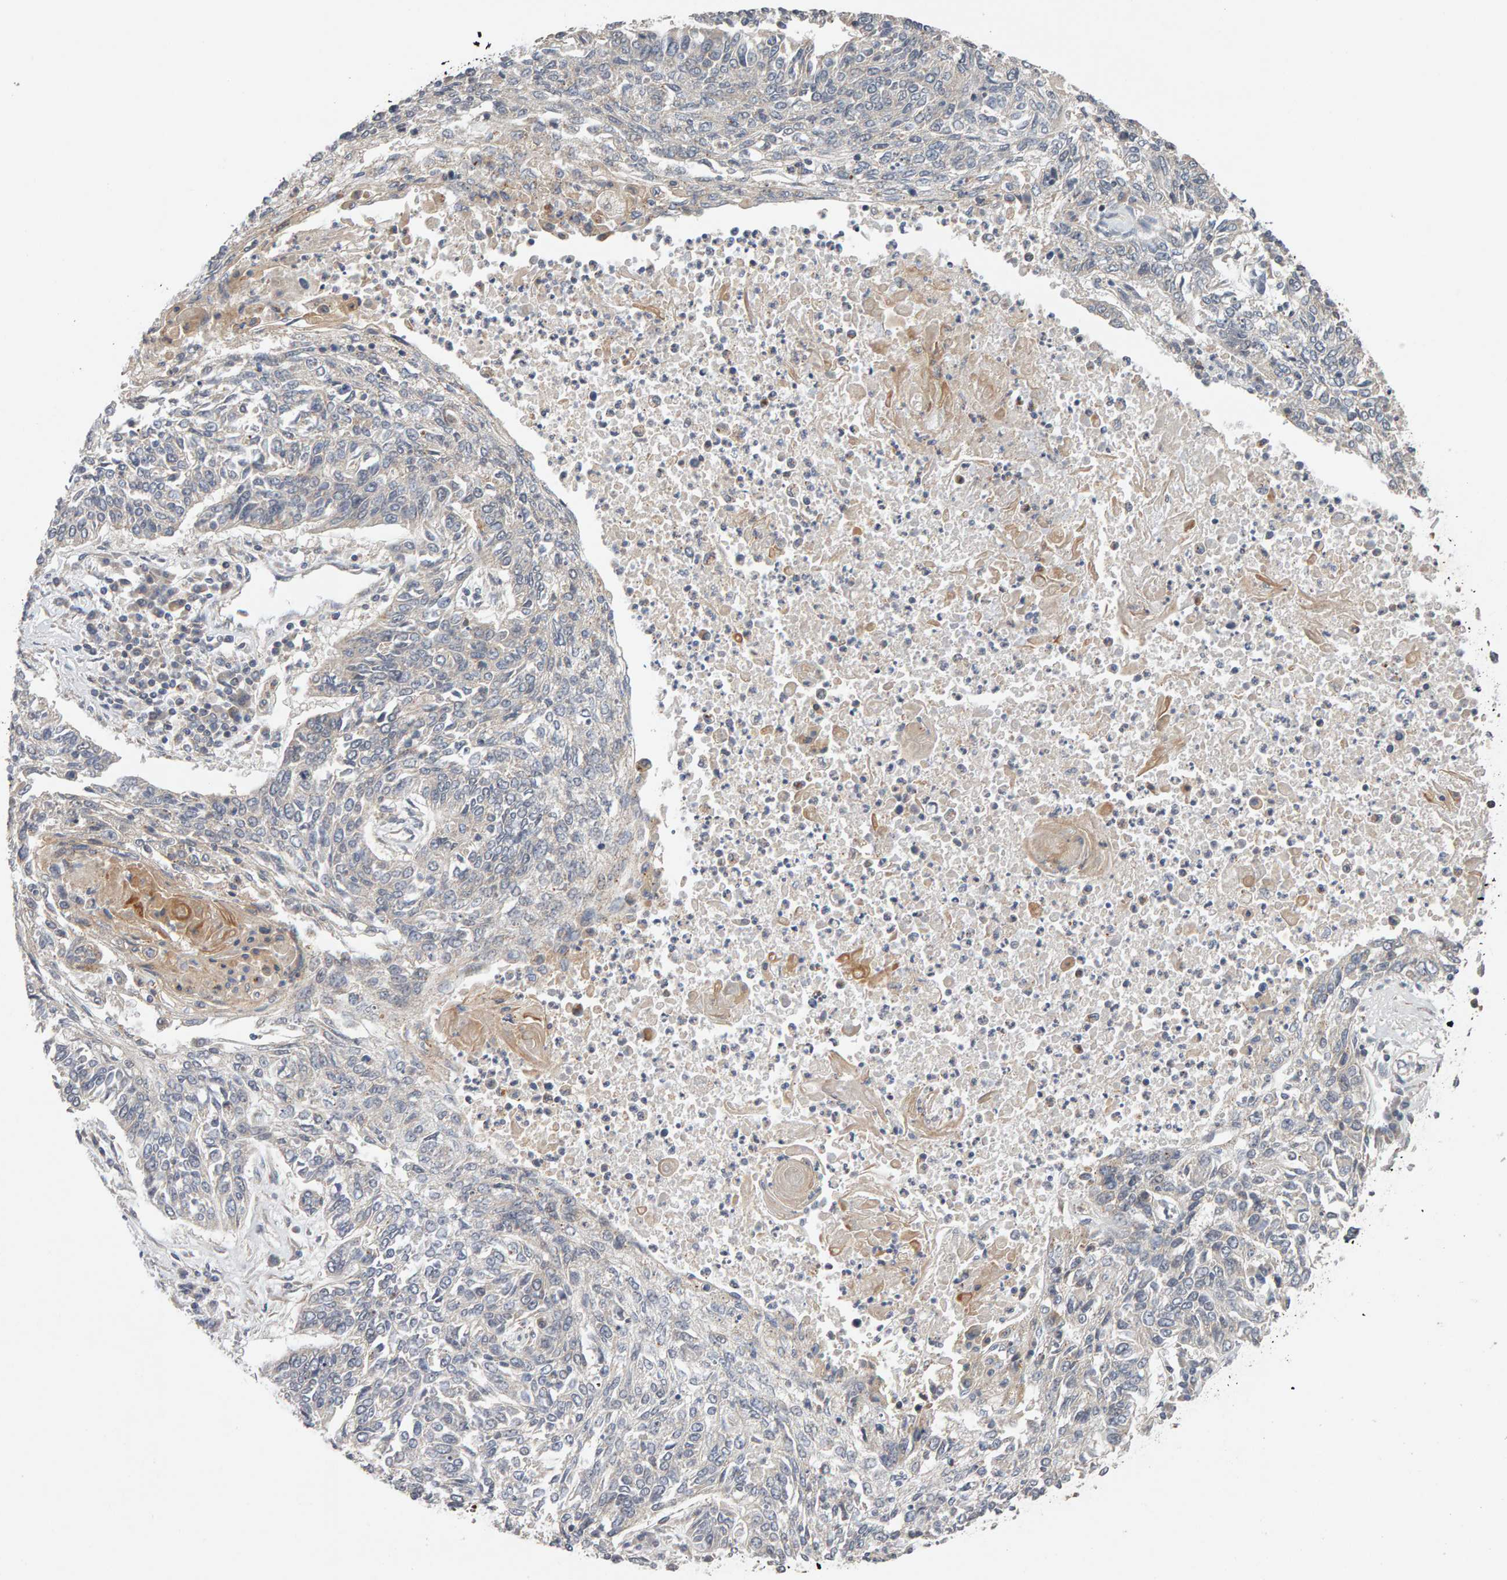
{"staining": {"intensity": "negative", "quantity": "none", "location": "none"}, "tissue": "lung cancer", "cell_type": "Tumor cells", "image_type": "cancer", "snomed": [{"axis": "morphology", "description": "Normal tissue, NOS"}, {"axis": "morphology", "description": "Squamous cell carcinoma, NOS"}, {"axis": "topography", "description": "Cartilage tissue"}, {"axis": "topography", "description": "Bronchus"}, {"axis": "topography", "description": "Lung"}], "caption": "Micrograph shows no protein positivity in tumor cells of lung cancer (squamous cell carcinoma) tissue.", "gene": "DNAJC7", "patient": {"sex": "female", "age": 49}}